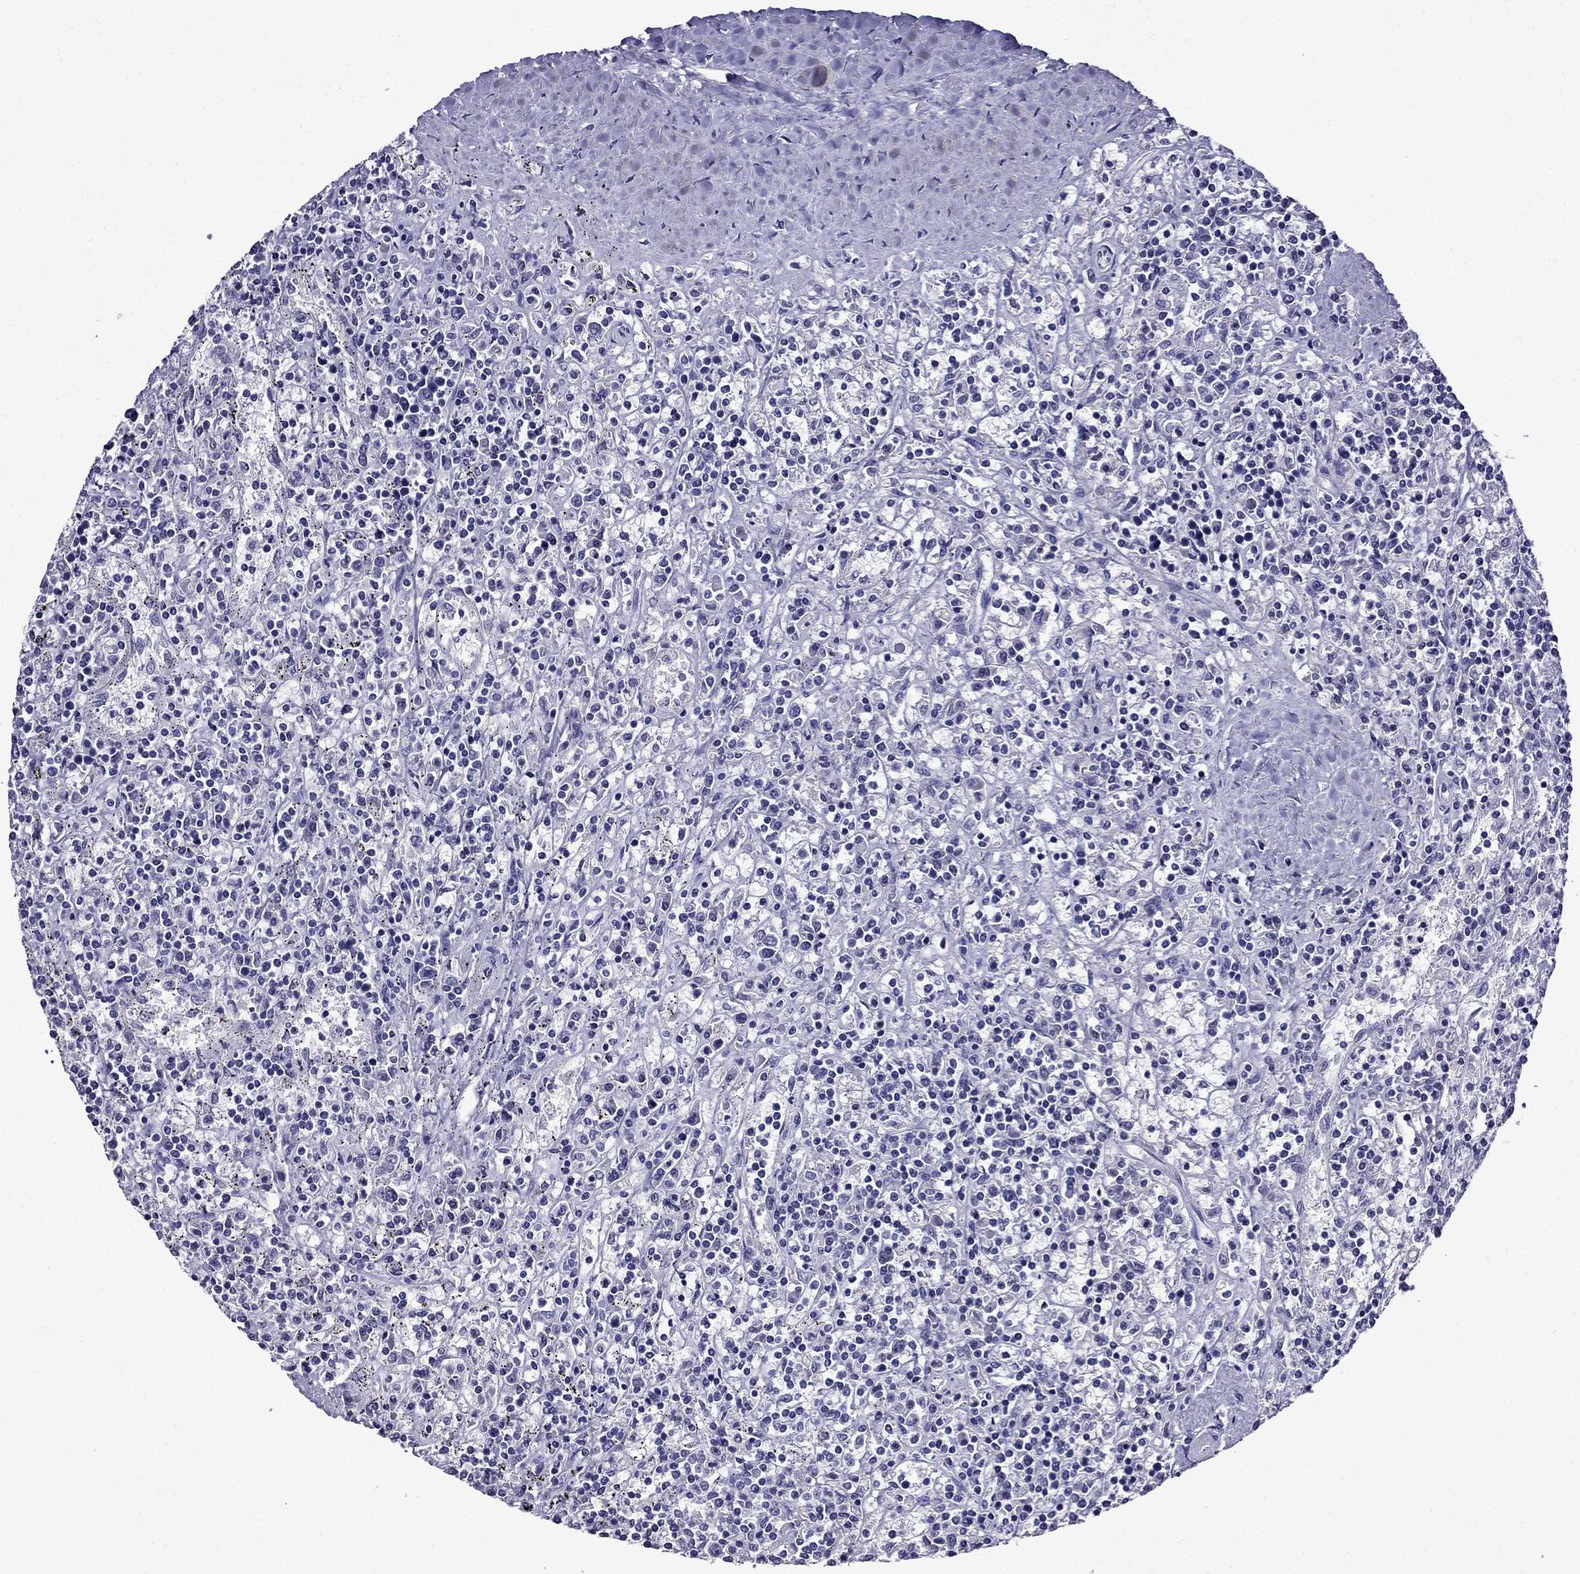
{"staining": {"intensity": "negative", "quantity": "none", "location": "none"}, "tissue": "lymphoma", "cell_type": "Tumor cells", "image_type": "cancer", "snomed": [{"axis": "morphology", "description": "Malignant lymphoma, non-Hodgkin's type, Low grade"}, {"axis": "topography", "description": "Spleen"}], "caption": "This is an immunohistochemistry image of low-grade malignant lymphoma, non-Hodgkin's type. There is no staining in tumor cells.", "gene": "DNAH17", "patient": {"sex": "male", "age": 62}}